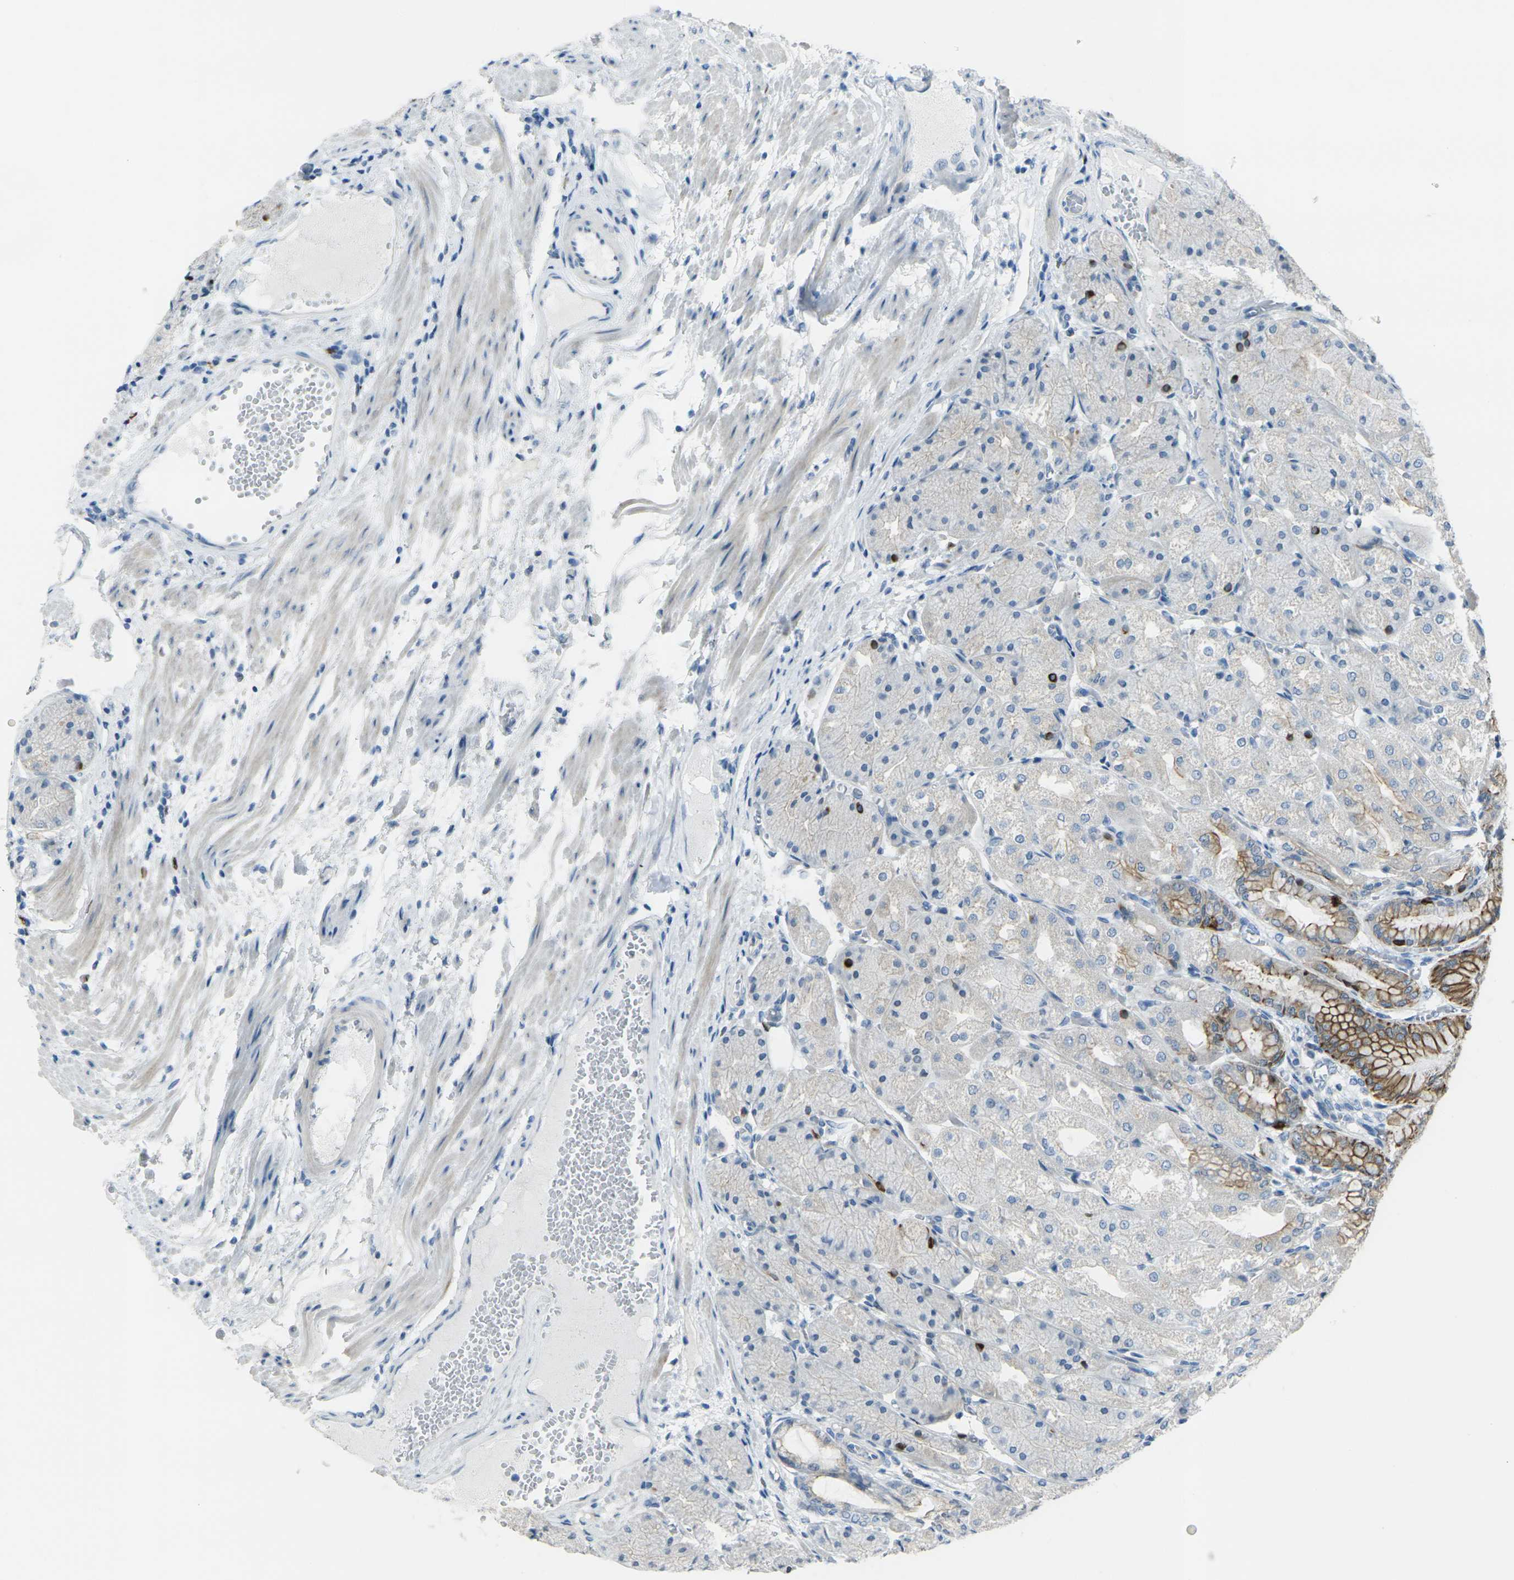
{"staining": {"intensity": "strong", "quantity": "<25%", "location": "cytoplasmic/membranous"}, "tissue": "stomach", "cell_type": "Glandular cells", "image_type": "normal", "snomed": [{"axis": "morphology", "description": "Normal tissue, NOS"}, {"axis": "topography", "description": "Stomach, upper"}], "caption": "Protein analysis of normal stomach exhibits strong cytoplasmic/membranous positivity in approximately <25% of glandular cells. (Brightfield microscopy of DAB IHC at high magnification).", "gene": "ANKRD46", "patient": {"sex": "male", "age": 72}}